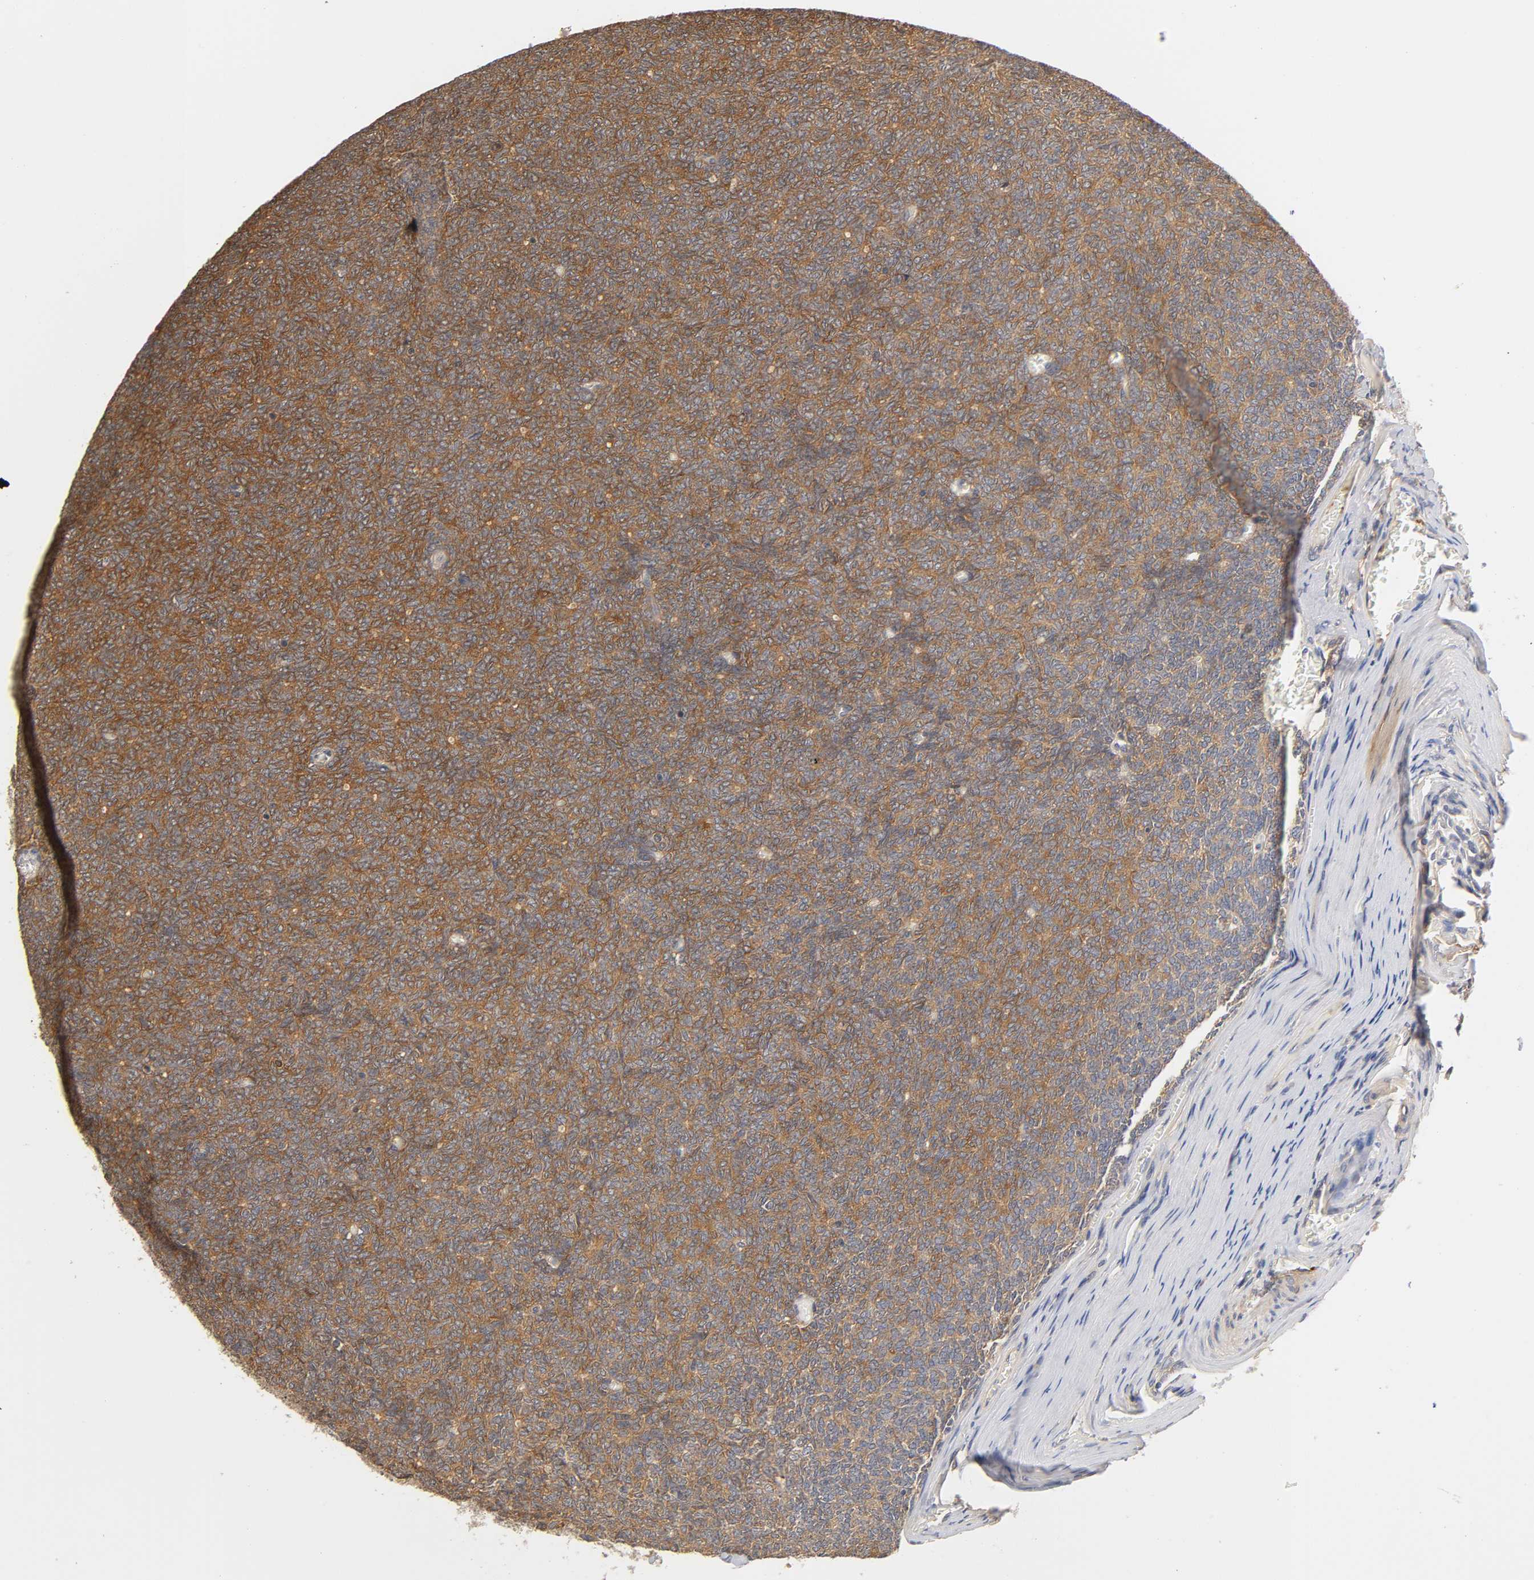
{"staining": {"intensity": "moderate", "quantity": ">75%", "location": "cytoplasmic/membranous"}, "tissue": "renal cancer", "cell_type": "Tumor cells", "image_type": "cancer", "snomed": [{"axis": "morphology", "description": "Neoplasm, malignant, NOS"}, {"axis": "topography", "description": "Kidney"}], "caption": "The image demonstrates a brown stain indicating the presence of a protein in the cytoplasmic/membranous of tumor cells in renal cancer.", "gene": "PDE5A", "patient": {"sex": "male", "age": 28}}